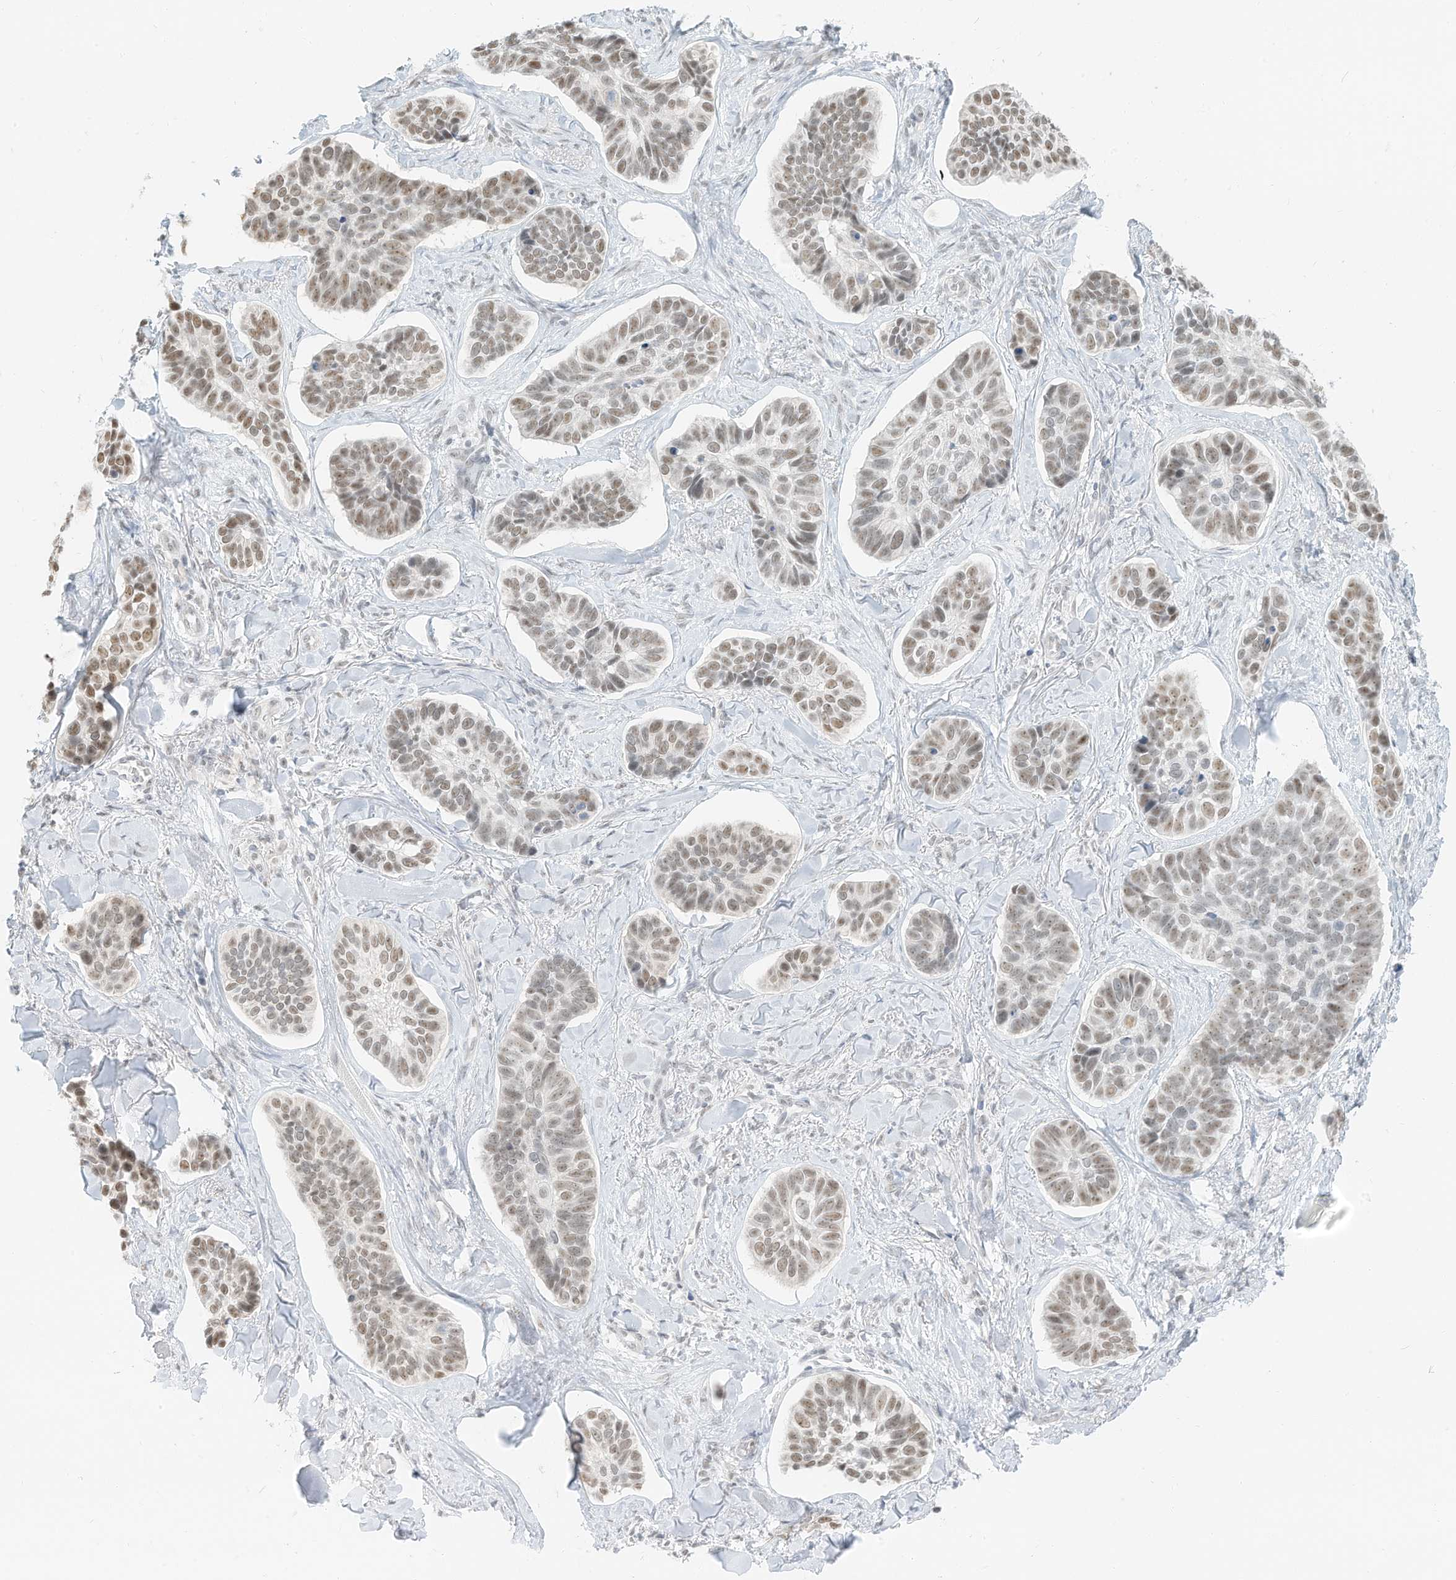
{"staining": {"intensity": "moderate", "quantity": ">75%", "location": "nuclear"}, "tissue": "skin cancer", "cell_type": "Tumor cells", "image_type": "cancer", "snomed": [{"axis": "morphology", "description": "Basal cell carcinoma"}, {"axis": "topography", "description": "Skin"}], "caption": "Skin cancer (basal cell carcinoma) stained with immunohistochemistry (IHC) shows moderate nuclear staining in approximately >75% of tumor cells.", "gene": "PGC", "patient": {"sex": "male", "age": 62}}